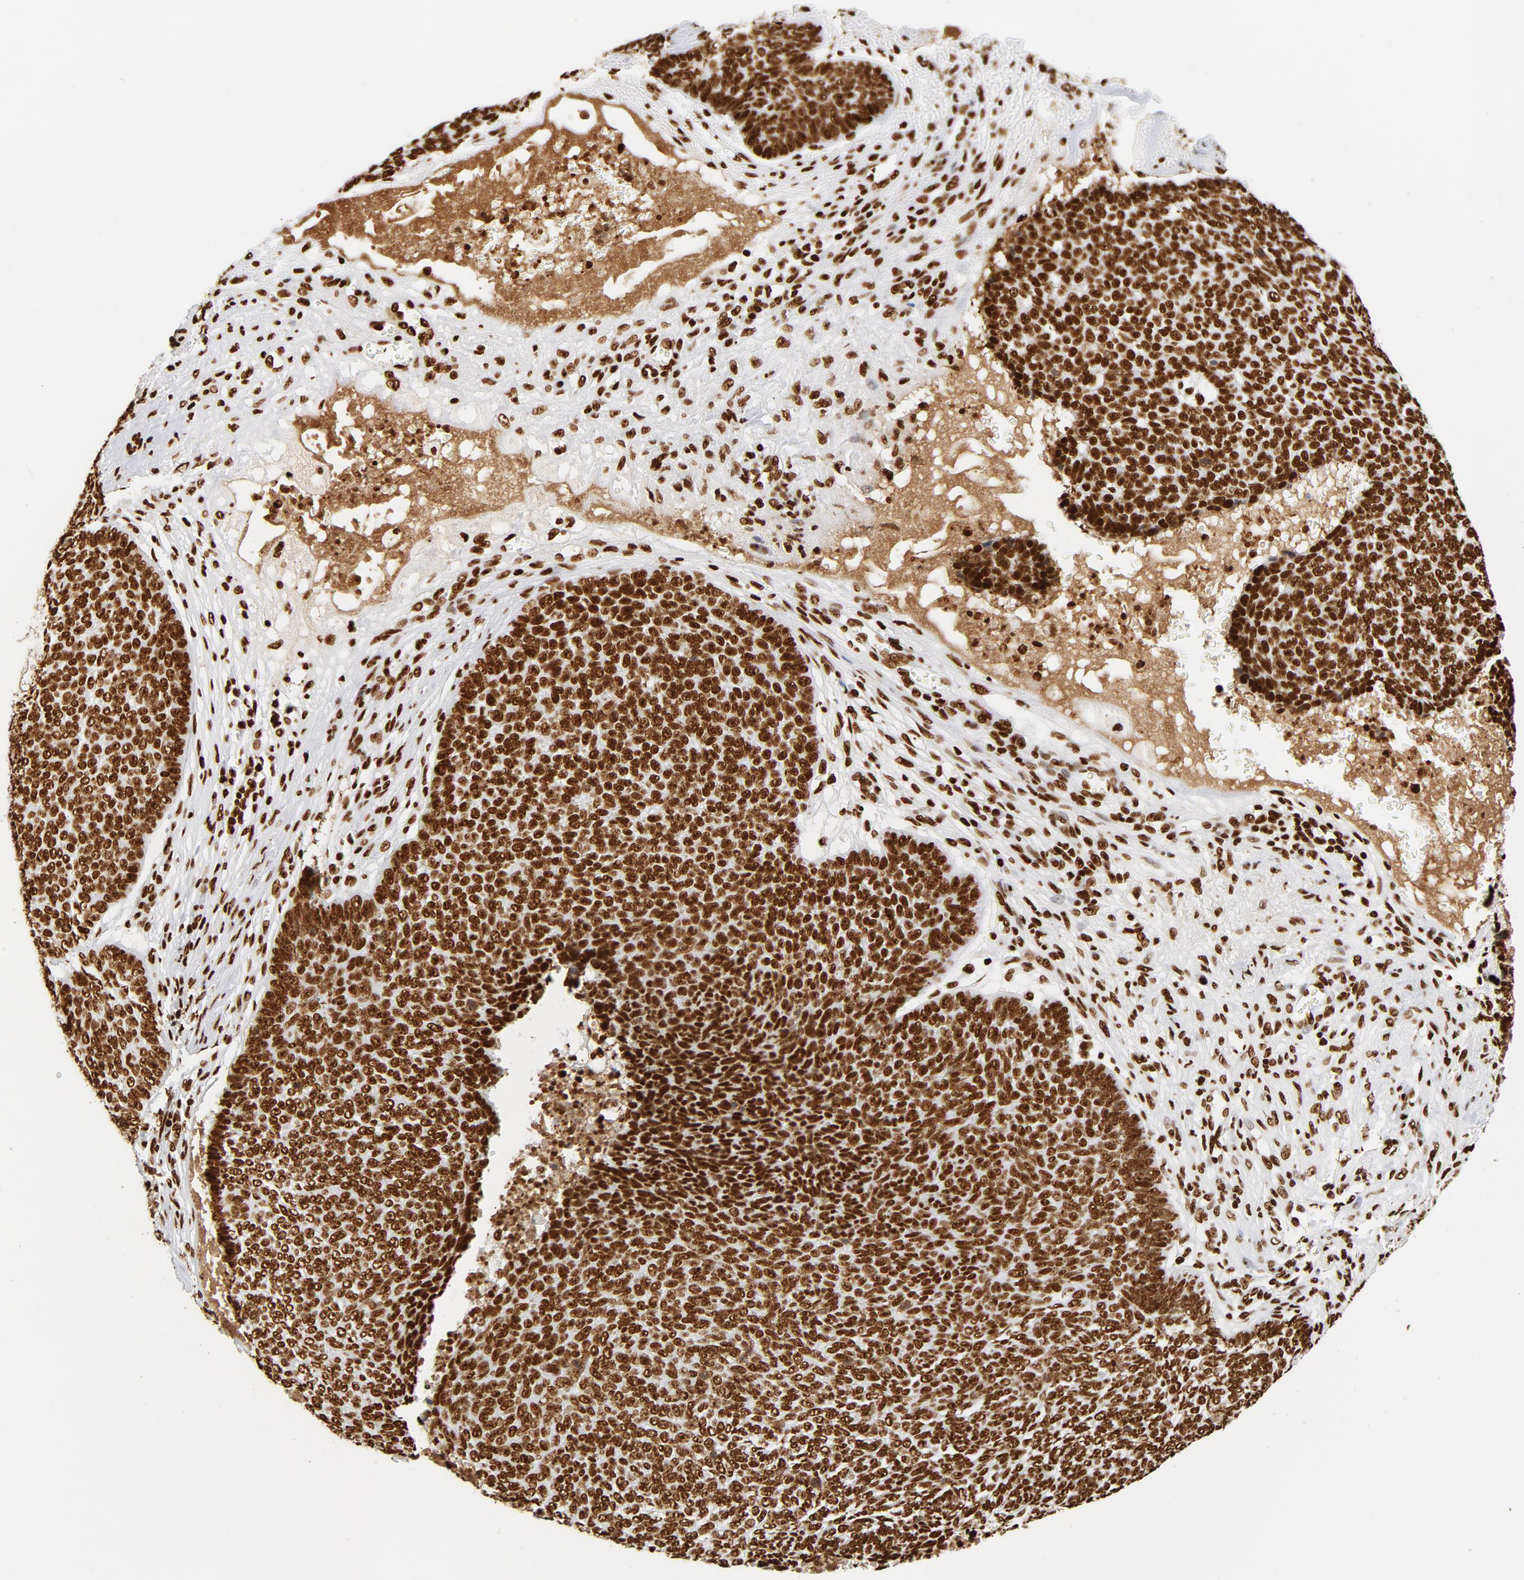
{"staining": {"intensity": "strong", "quantity": ">75%", "location": "nuclear"}, "tissue": "skin cancer", "cell_type": "Tumor cells", "image_type": "cancer", "snomed": [{"axis": "morphology", "description": "Basal cell carcinoma"}, {"axis": "topography", "description": "Skin"}], "caption": "Tumor cells demonstrate high levels of strong nuclear expression in approximately >75% of cells in basal cell carcinoma (skin).", "gene": "XRCC6", "patient": {"sex": "male", "age": 84}}